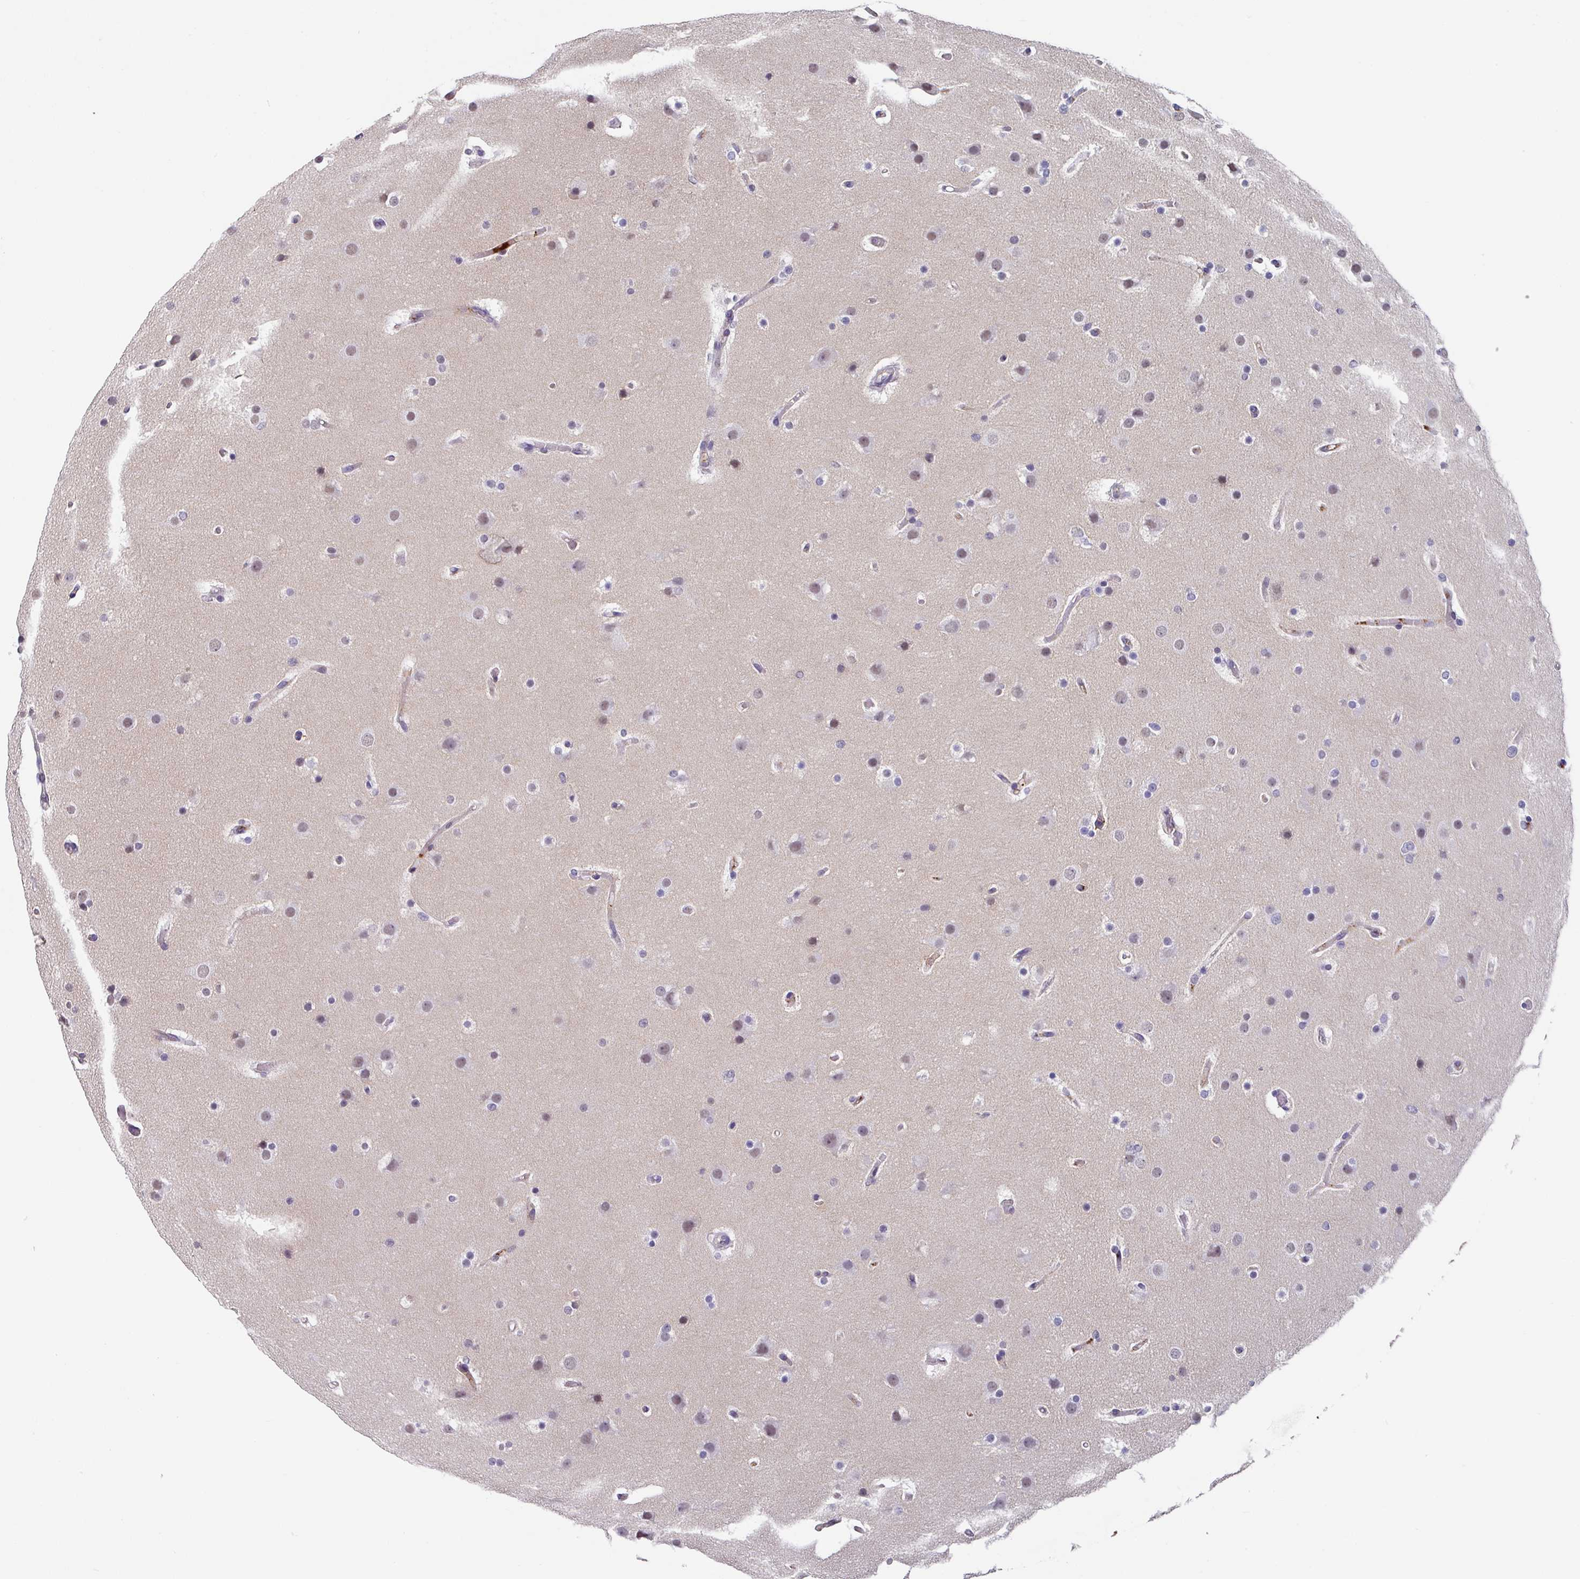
{"staining": {"intensity": "negative", "quantity": "none", "location": "none"}, "tissue": "glioma", "cell_type": "Tumor cells", "image_type": "cancer", "snomed": [{"axis": "morphology", "description": "Glioma, malignant, High grade"}, {"axis": "topography", "description": "Cerebral cortex"}], "caption": "DAB (3,3'-diaminobenzidine) immunohistochemical staining of human glioma displays no significant expression in tumor cells.", "gene": "C1QB", "patient": {"sex": "female", "age": 36}}